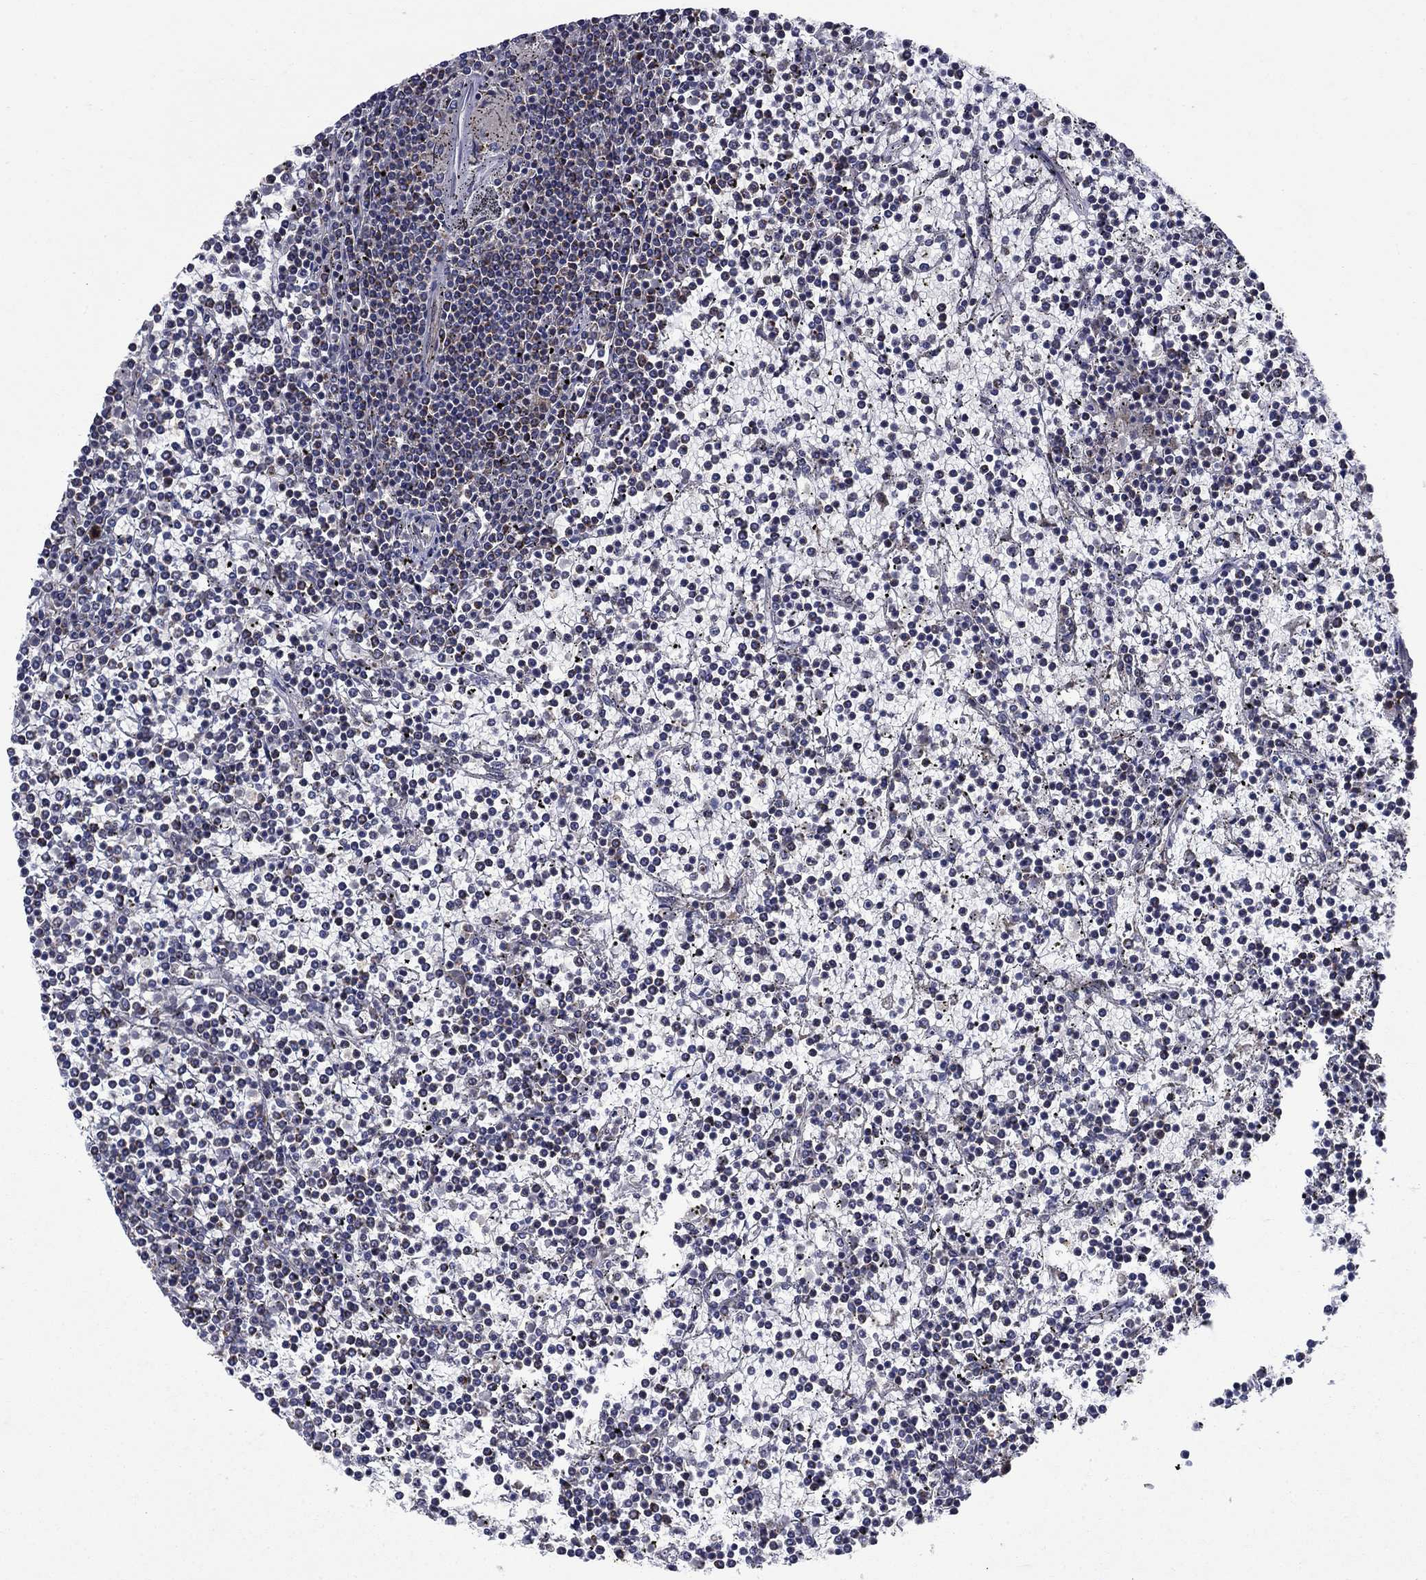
{"staining": {"intensity": "strong", "quantity": "25%-75%", "location": "cytoplasmic/membranous"}, "tissue": "lymphoma", "cell_type": "Tumor cells", "image_type": "cancer", "snomed": [{"axis": "morphology", "description": "Malignant lymphoma, non-Hodgkin's type, Low grade"}, {"axis": "topography", "description": "Spleen"}], "caption": "Strong cytoplasmic/membranous expression for a protein is identified in about 25%-75% of tumor cells of malignant lymphoma, non-Hodgkin's type (low-grade) using IHC.", "gene": "SLC7A1", "patient": {"sex": "female", "age": 19}}